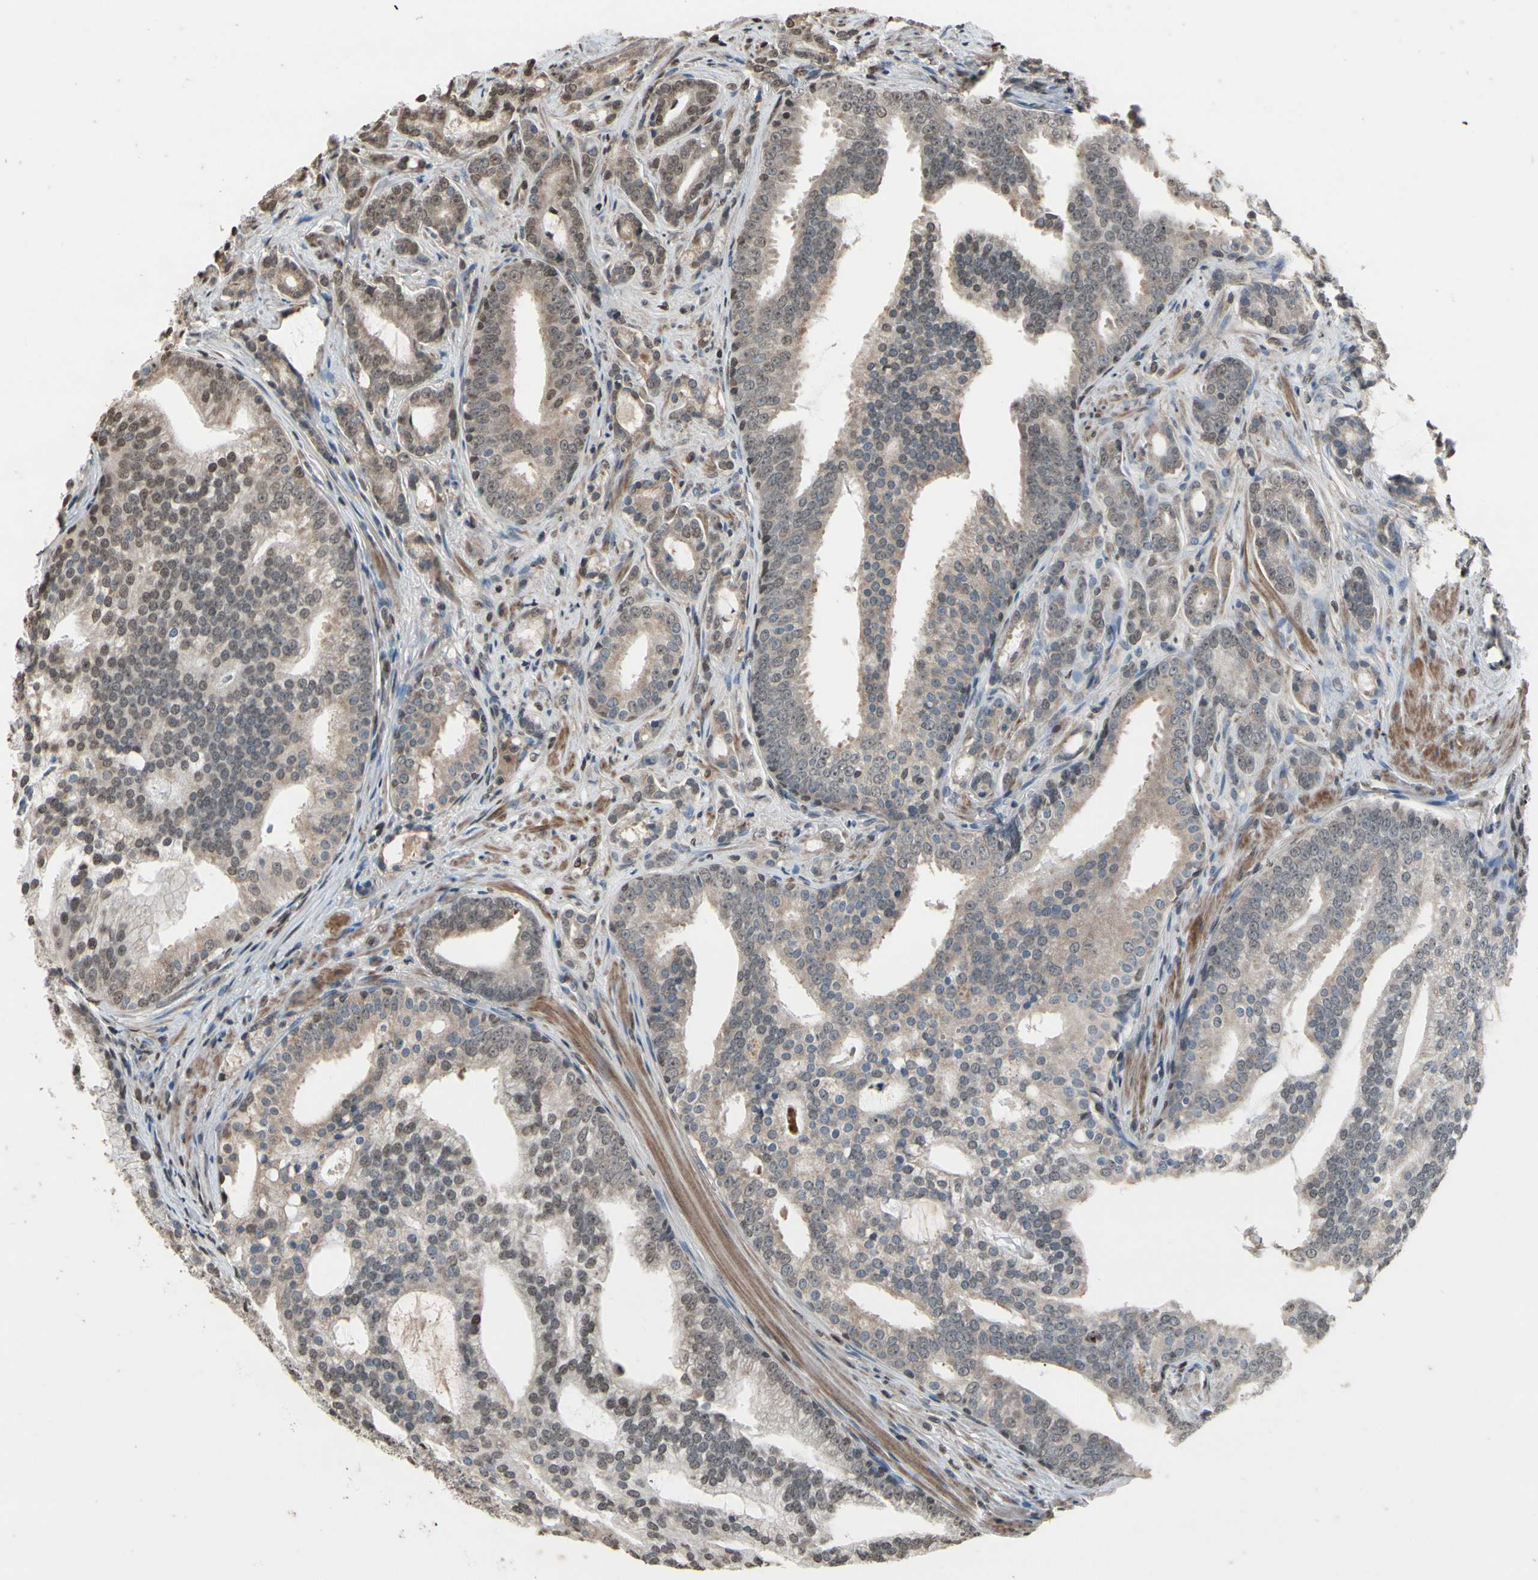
{"staining": {"intensity": "weak", "quantity": ">75%", "location": "cytoplasmic/membranous"}, "tissue": "prostate cancer", "cell_type": "Tumor cells", "image_type": "cancer", "snomed": [{"axis": "morphology", "description": "Adenocarcinoma, Low grade"}, {"axis": "topography", "description": "Prostate"}], "caption": "Protein expression analysis of prostate low-grade adenocarcinoma shows weak cytoplasmic/membranous staining in approximately >75% of tumor cells. (DAB (3,3'-diaminobenzidine) IHC, brown staining for protein, blue staining for nuclei).", "gene": "HIPK2", "patient": {"sex": "male", "age": 58}}